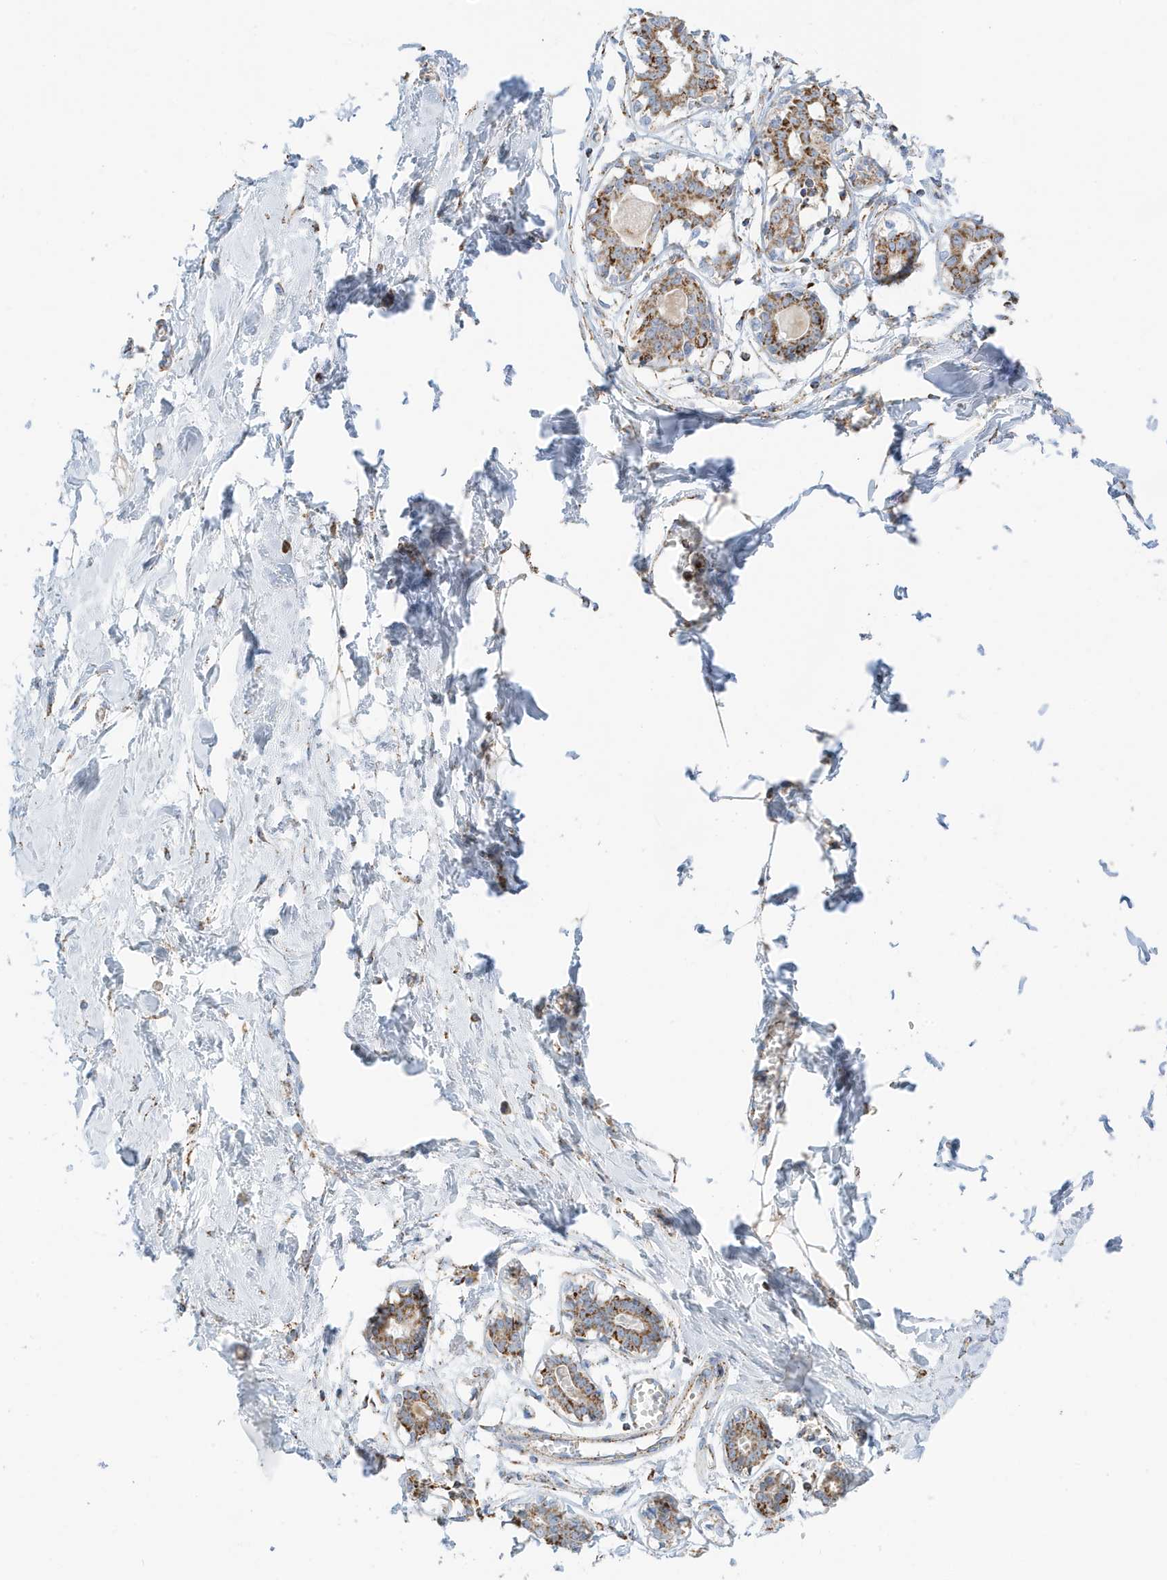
{"staining": {"intensity": "negative", "quantity": "none", "location": "none"}, "tissue": "breast", "cell_type": "Adipocytes", "image_type": "normal", "snomed": [{"axis": "morphology", "description": "Normal tissue, NOS"}, {"axis": "topography", "description": "Breast"}], "caption": "The histopathology image shows no significant expression in adipocytes of breast.", "gene": "CAPN13", "patient": {"sex": "female", "age": 27}}